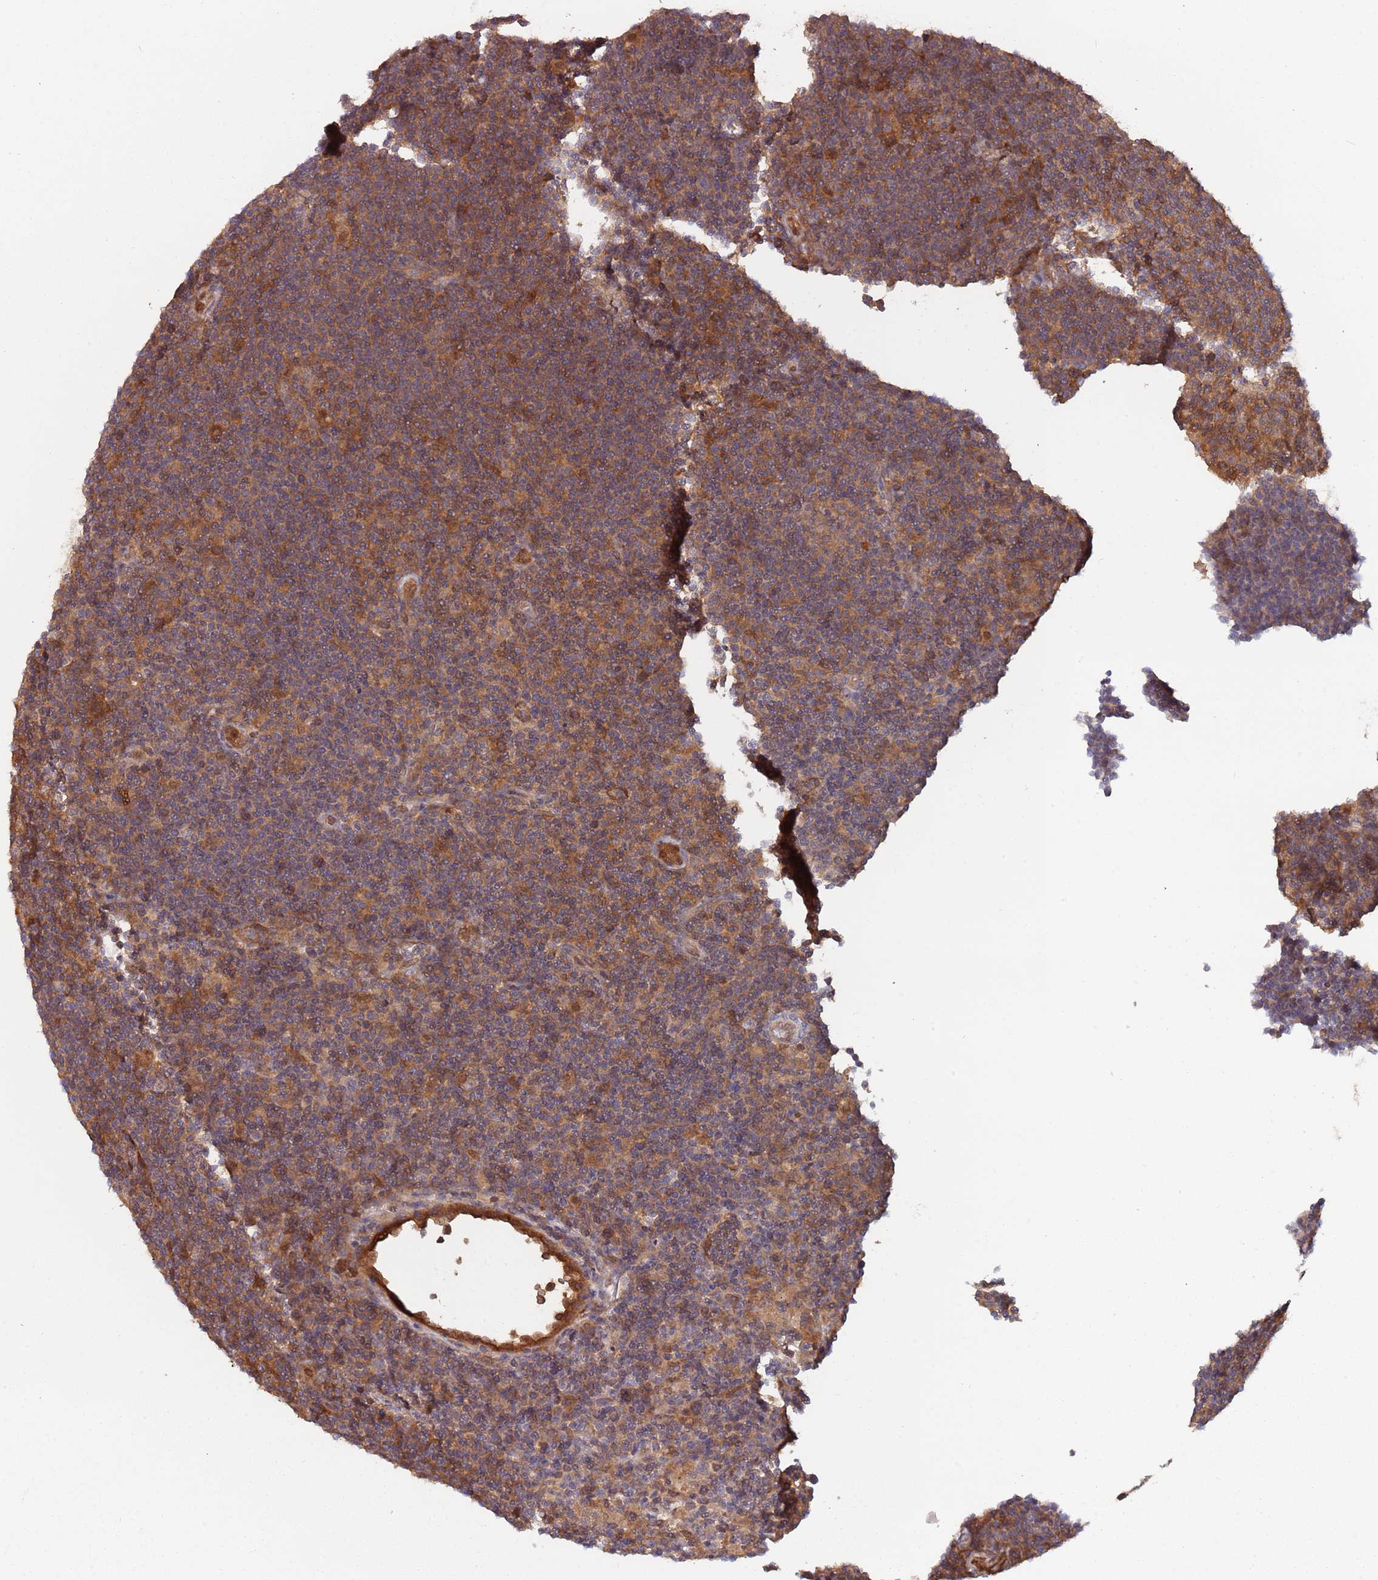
{"staining": {"intensity": "moderate", "quantity": ">75%", "location": "cytoplasmic/membranous,nuclear"}, "tissue": "lymphoma", "cell_type": "Tumor cells", "image_type": "cancer", "snomed": [{"axis": "morphology", "description": "Hodgkin's disease, NOS"}, {"axis": "topography", "description": "Lymph node"}], "caption": "About >75% of tumor cells in human Hodgkin's disease exhibit moderate cytoplasmic/membranous and nuclear protein positivity as visualized by brown immunohistochemical staining.", "gene": "GSDMD", "patient": {"sex": "female", "age": 57}}